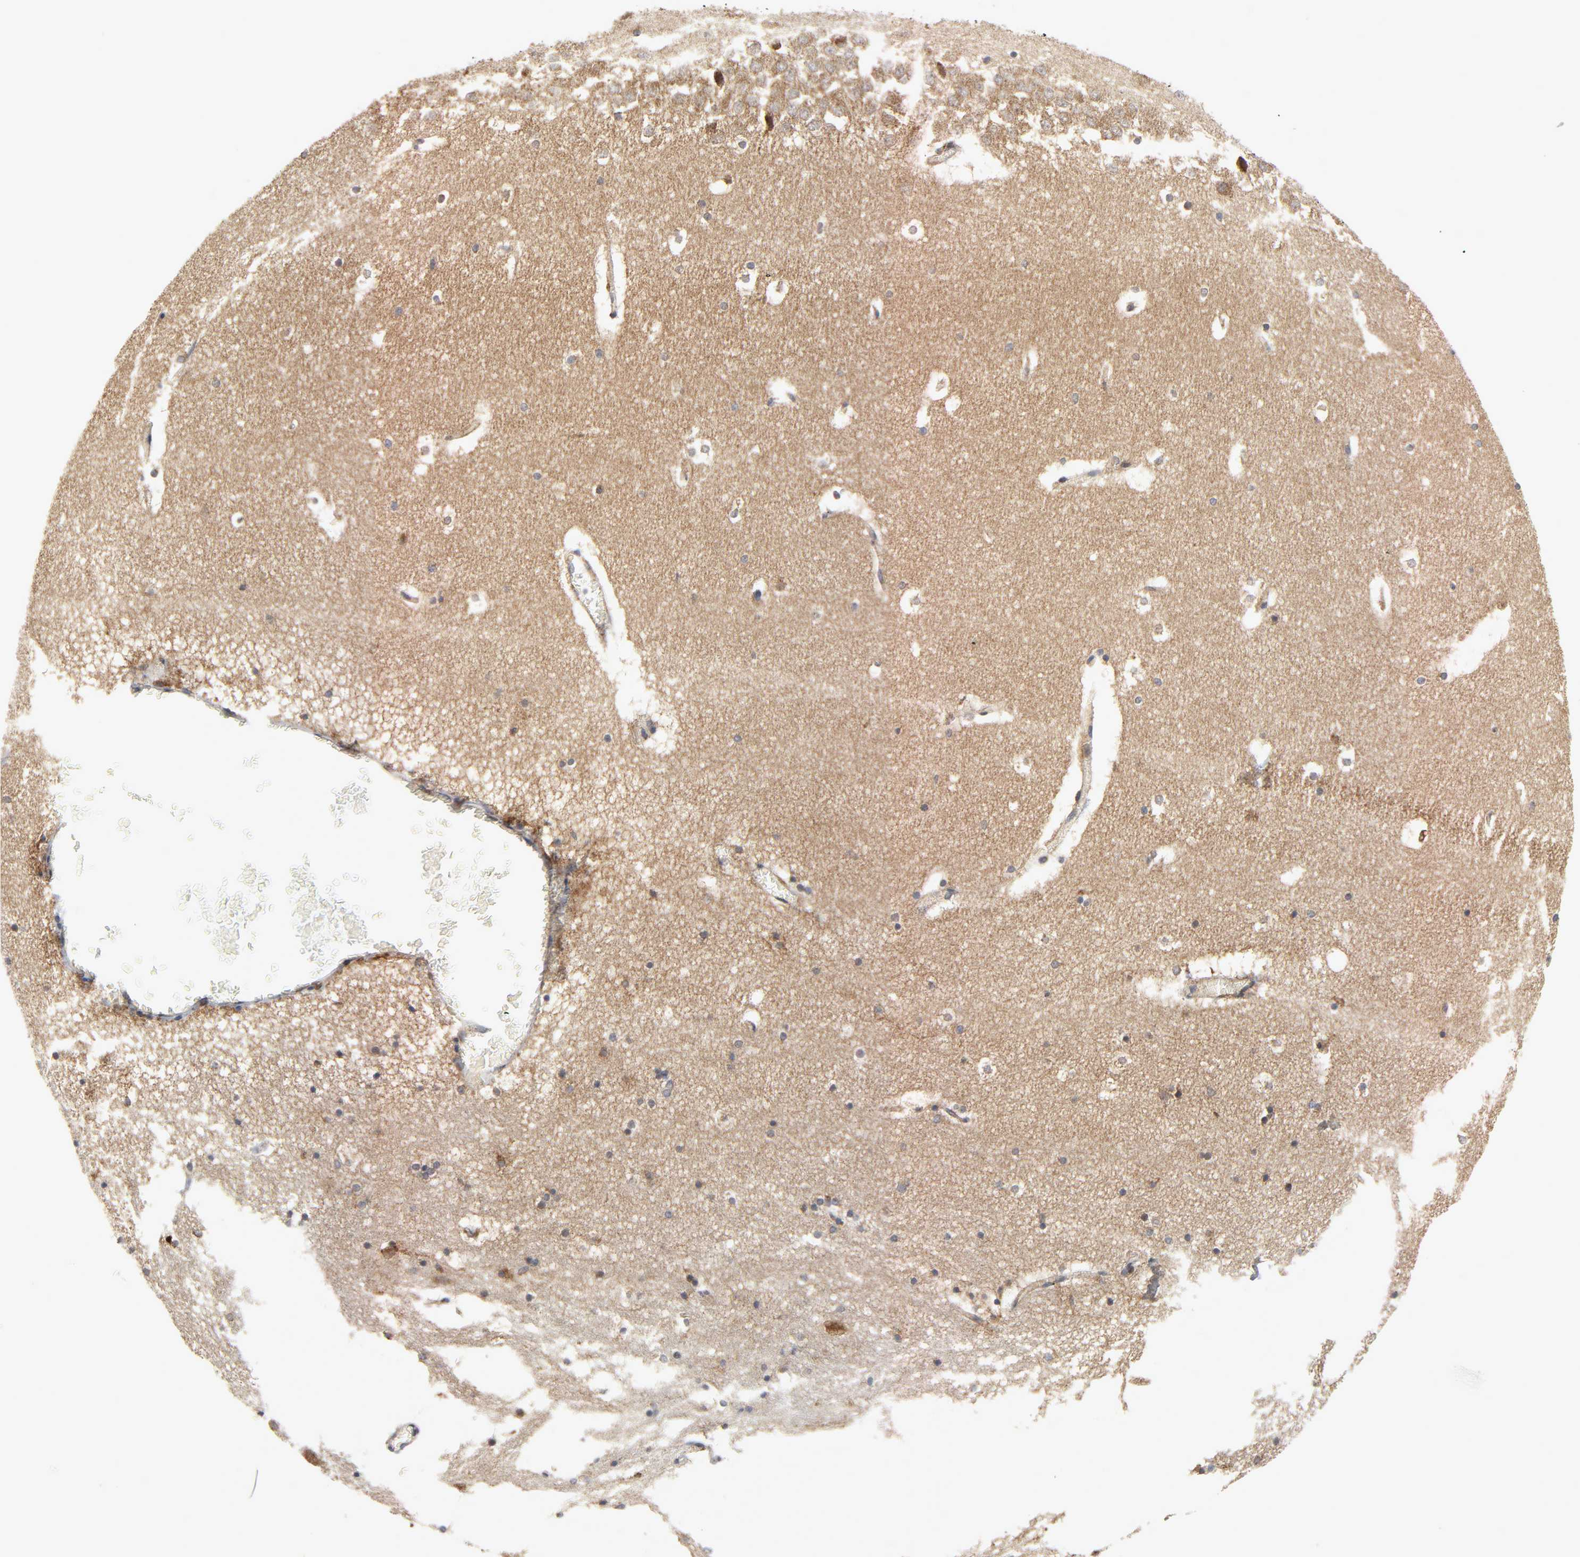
{"staining": {"intensity": "moderate", "quantity": "<25%", "location": "cytoplasmic/membranous"}, "tissue": "hippocampus", "cell_type": "Glial cells", "image_type": "normal", "snomed": [{"axis": "morphology", "description": "Normal tissue, NOS"}, {"axis": "topography", "description": "Hippocampus"}], "caption": "An image of hippocampus stained for a protein exhibits moderate cytoplasmic/membranous brown staining in glial cells.", "gene": "BAX", "patient": {"sex": "male", "age": 45}}